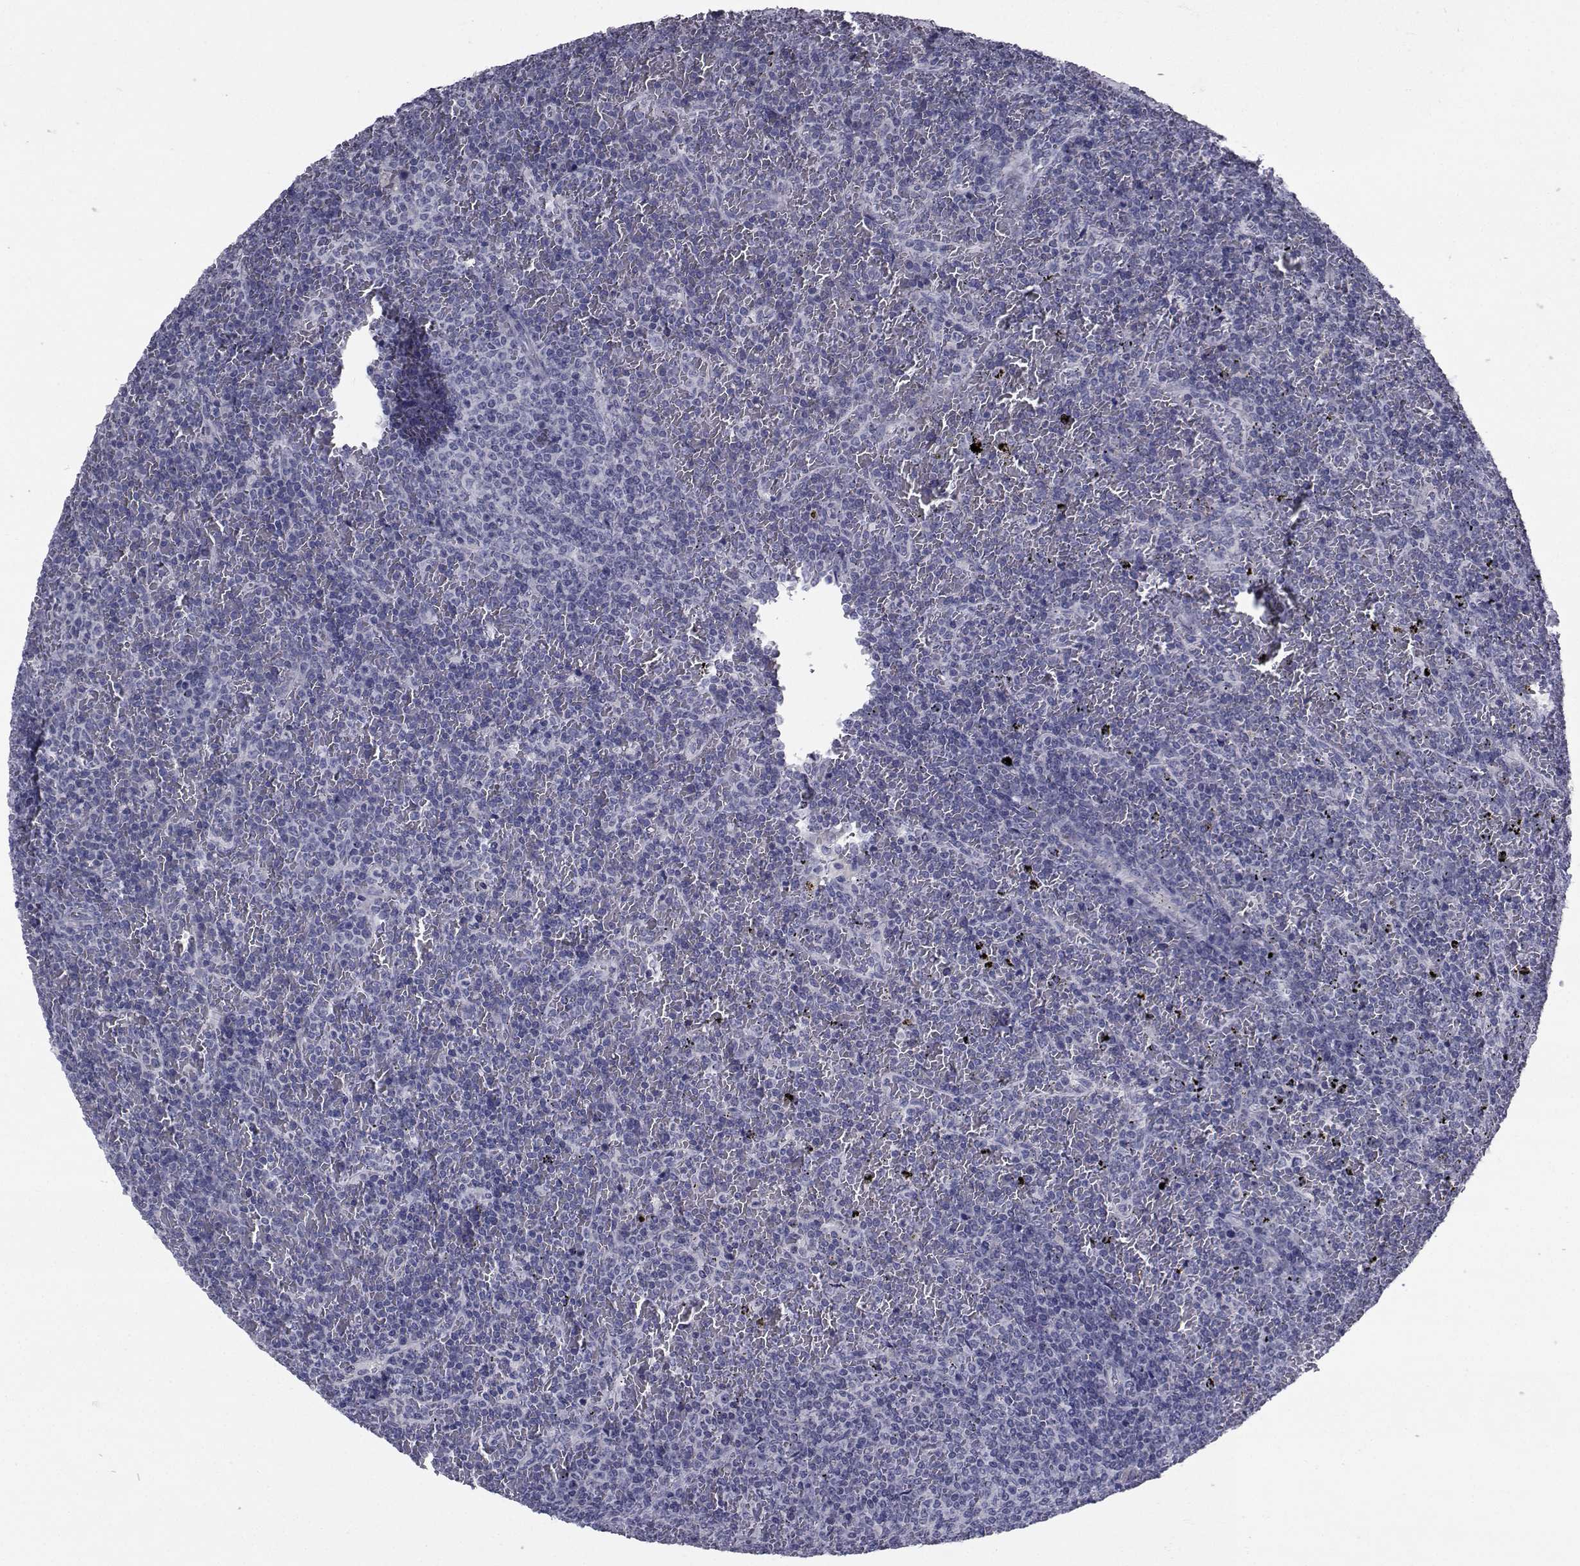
{"staining": {"intensity": "negative", "quantity": "none", "location": "none"}, "tissue": "lymphoma", "cell_type": "Tumor cells", "image_type": "cancer", "snomed": [{"axis": "morphology", "description": "Malignant lymphoma, non-Hodgkin's type, Low grade"}, {"axis": "topography", "description": "Spleen"}], "caption": "Tumor cells show no significant protein positivity in lymphoma.", "gene": "CHRNA1", "patient": {"sex": "female", "age": 77}}